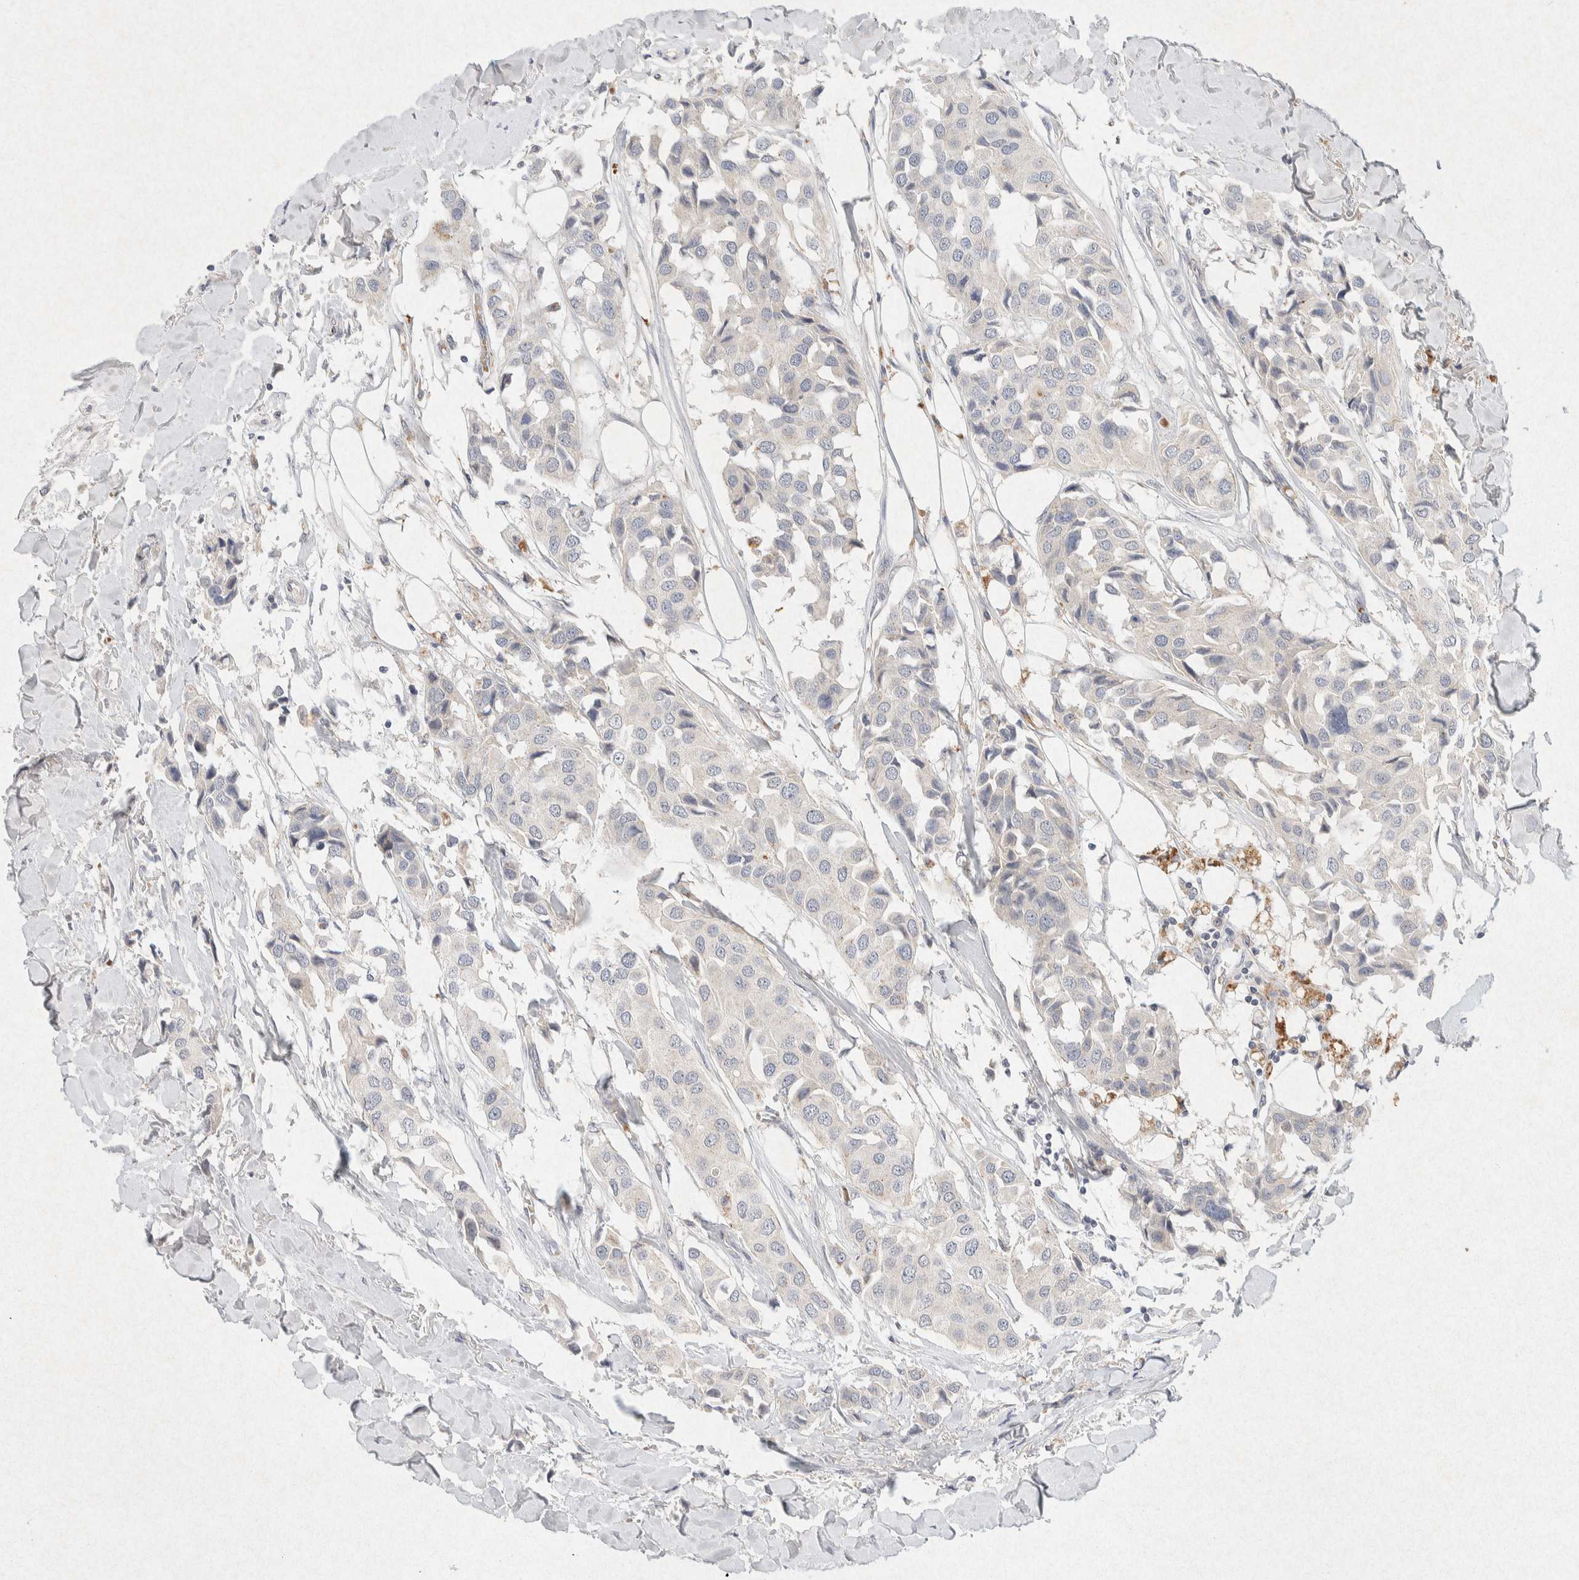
{"staining": {"intensity": "negative", "quantity": "none", "location": "none"}, "tissue": "breast cancer", "cell_type": "Tumor cells", "image_type": "cancer", "snomed": [{"axis": "morphology", "description": "Duct carcinoma"}, {"axis": "topography", "description": "Breast"}], "caption": "Protein analysis of breast cancer (invasive ductal carcinoma) exhibits no significant staining in tumor cells.", "gene": "GNAI1", "patient": {"sex": "female", "age": 80}}